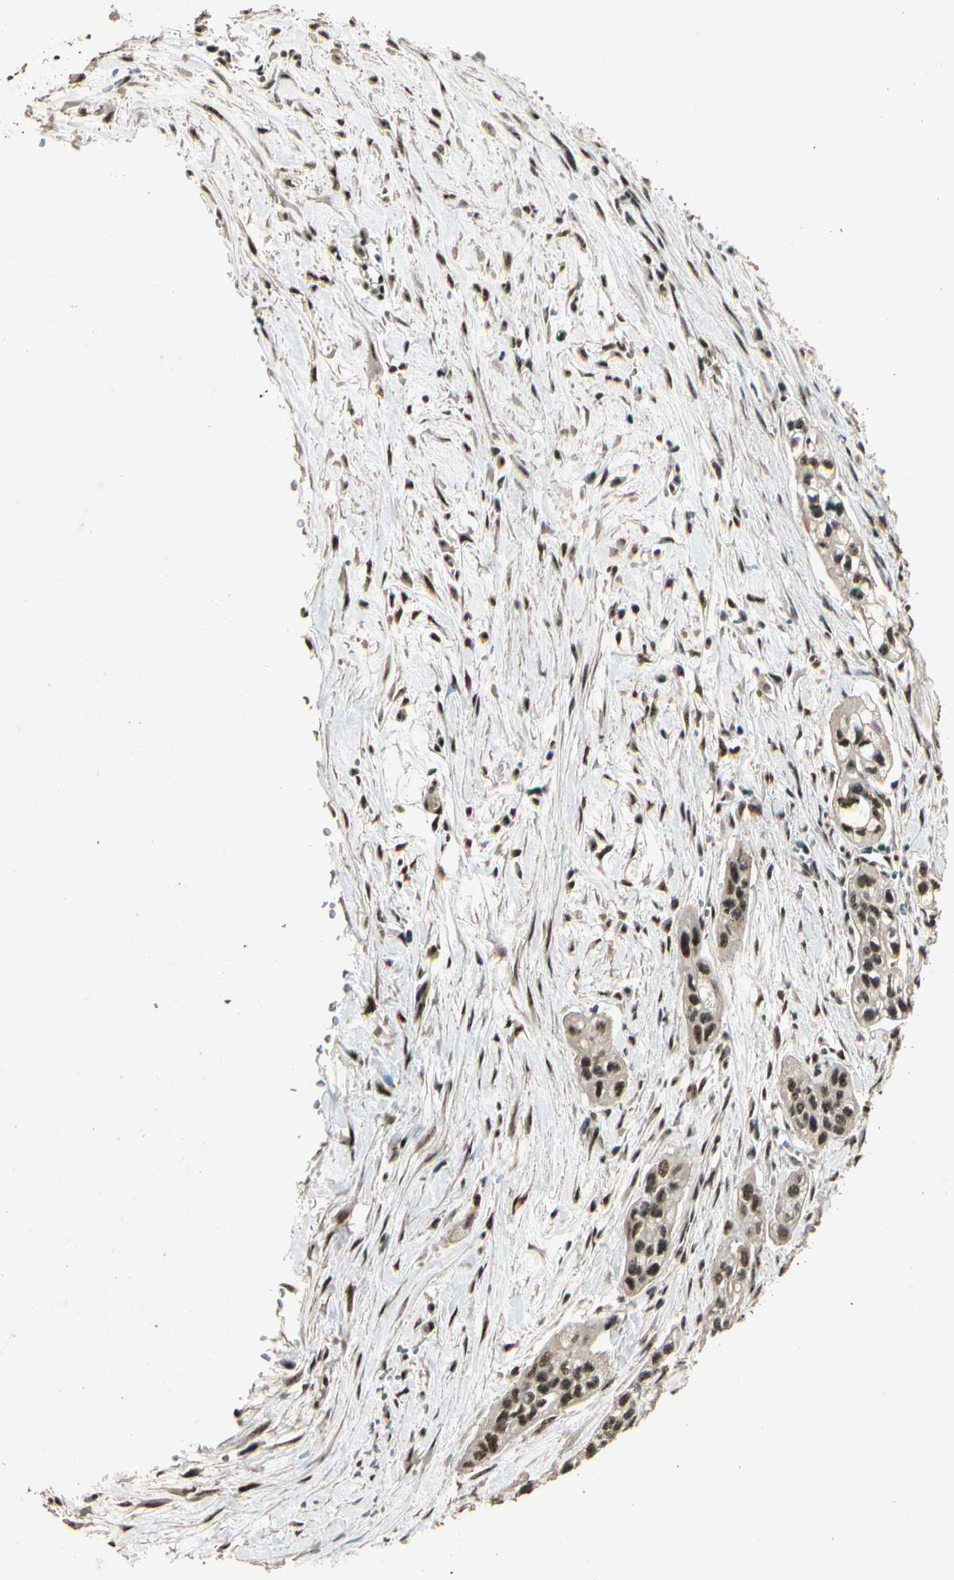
{"staining": {"intensity": "moderate", "quantity": ">75%", "location": "nuclear"}, "tissue": "pancreatic cancer", "cell_type": "Tumor cells", "image_type": "cancer", "snomed": [{"axis": "morphology", "description": "Adenocarcinoma, NOS"}, {"axis": "topography", "description": "Pancreas"}], "caption": "This is a histology image of immunohistochemistry staining of pancreatic cancer (adenocarcinoma), which shows moderate expression in the nuclear of tumor cells.", "gene": "RBM25", "patient": {"sex": "male", "age": 74}}